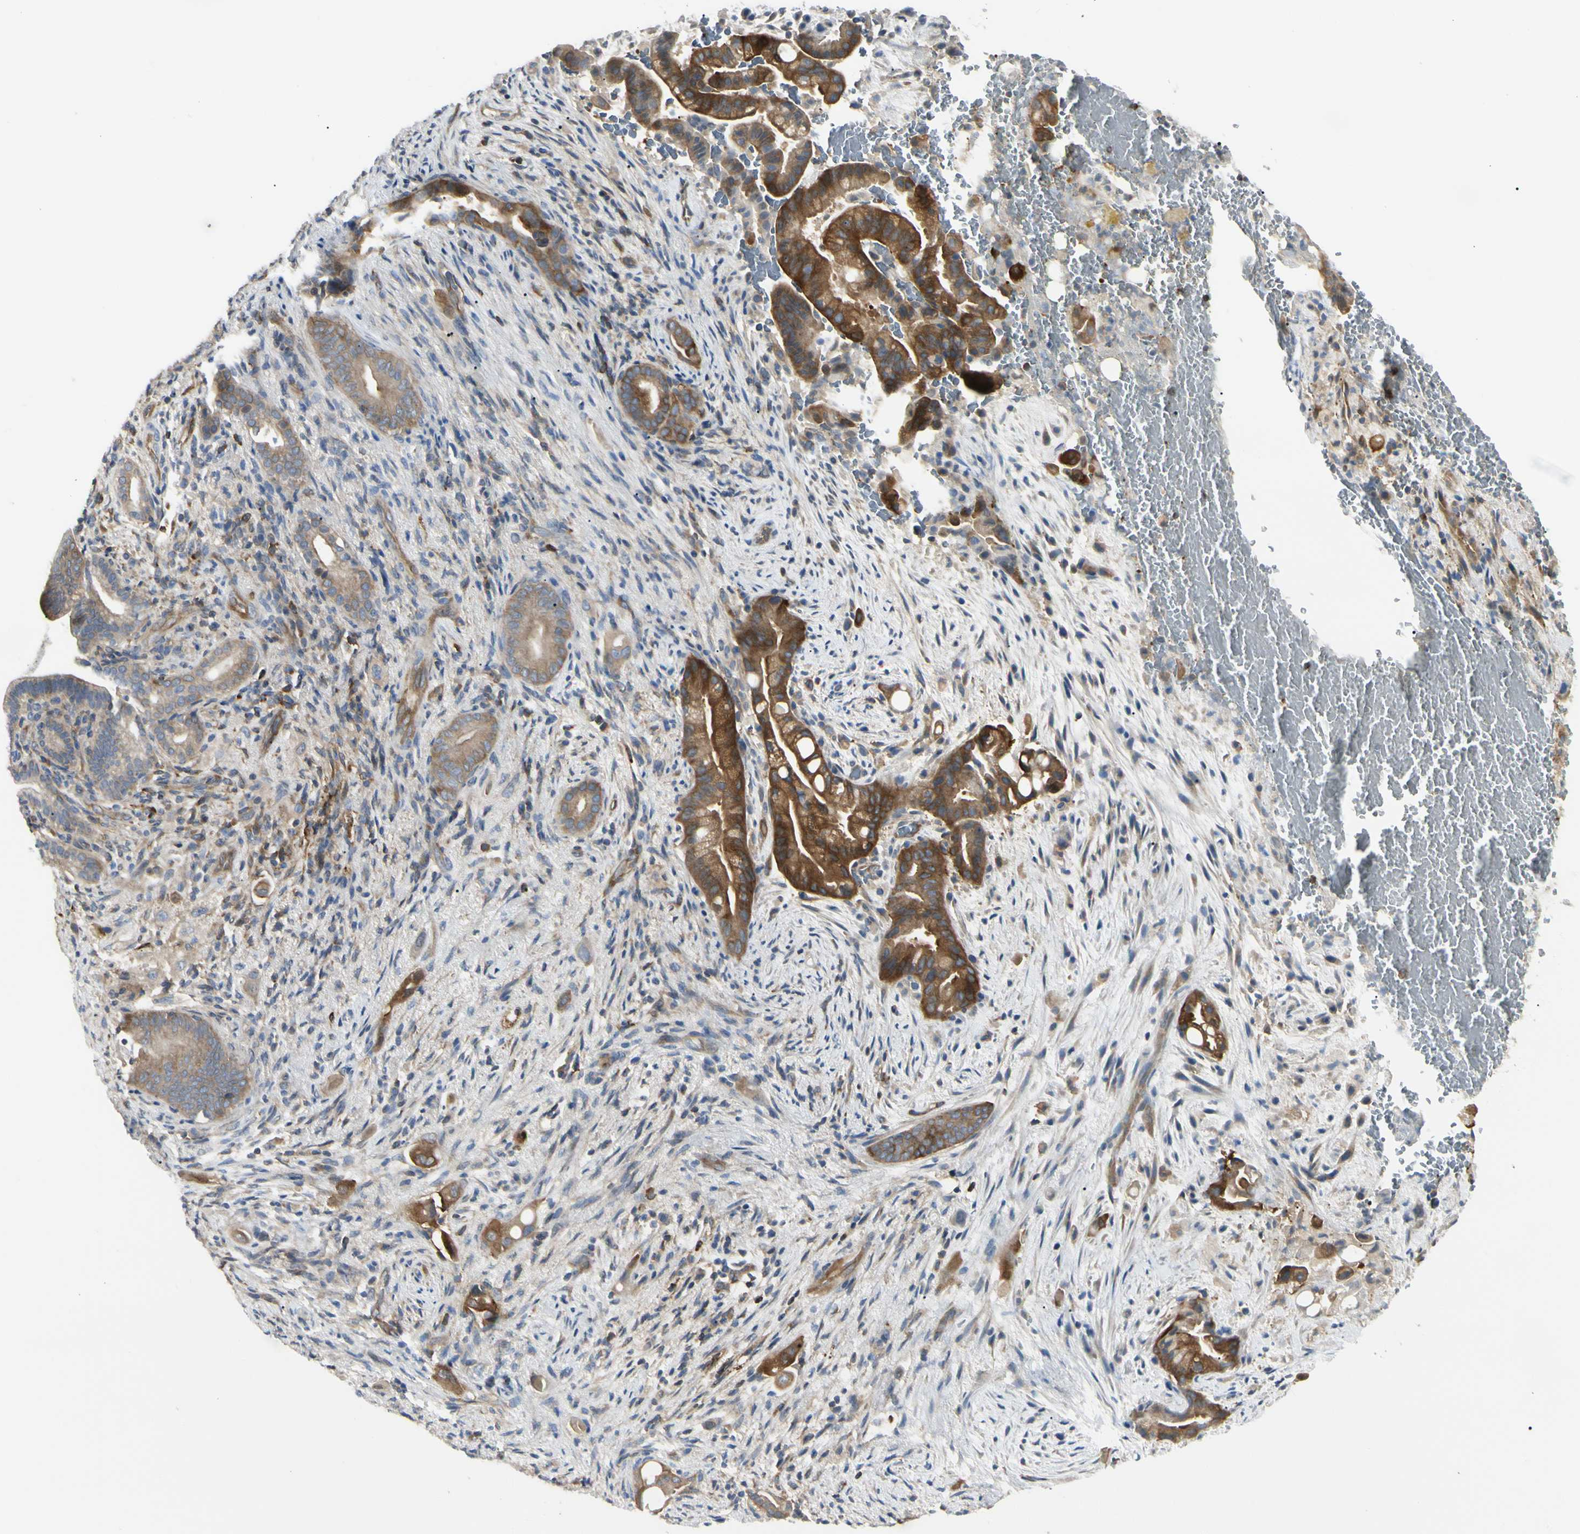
{"staining": {"intensity": "strong", "quantity": ">75%", "location": "cytoplasmic/membranous"}, "tissue": "liver cancer", "cell_type": "Tumor cells", "image_type": "cancer", "snomed": [{"axis": "morphology", "description": "Cholangiocarcinoma"}, {"axis": "topography", "description": "Liver"}], "caption": "Immunohistochemistry of cholangiocarcinoma (liver) displays high levels of strong cytoplasmic/membranous expression in about >75% of tumor cells. (Stains: DAB (3,3'-diaminobenzidine) in brown, nuclei in blue, Microscopy: brightfield microscopy at high magnification).", "gene": "NFKB2", "patient": {"sex": "female", "age": 68}}